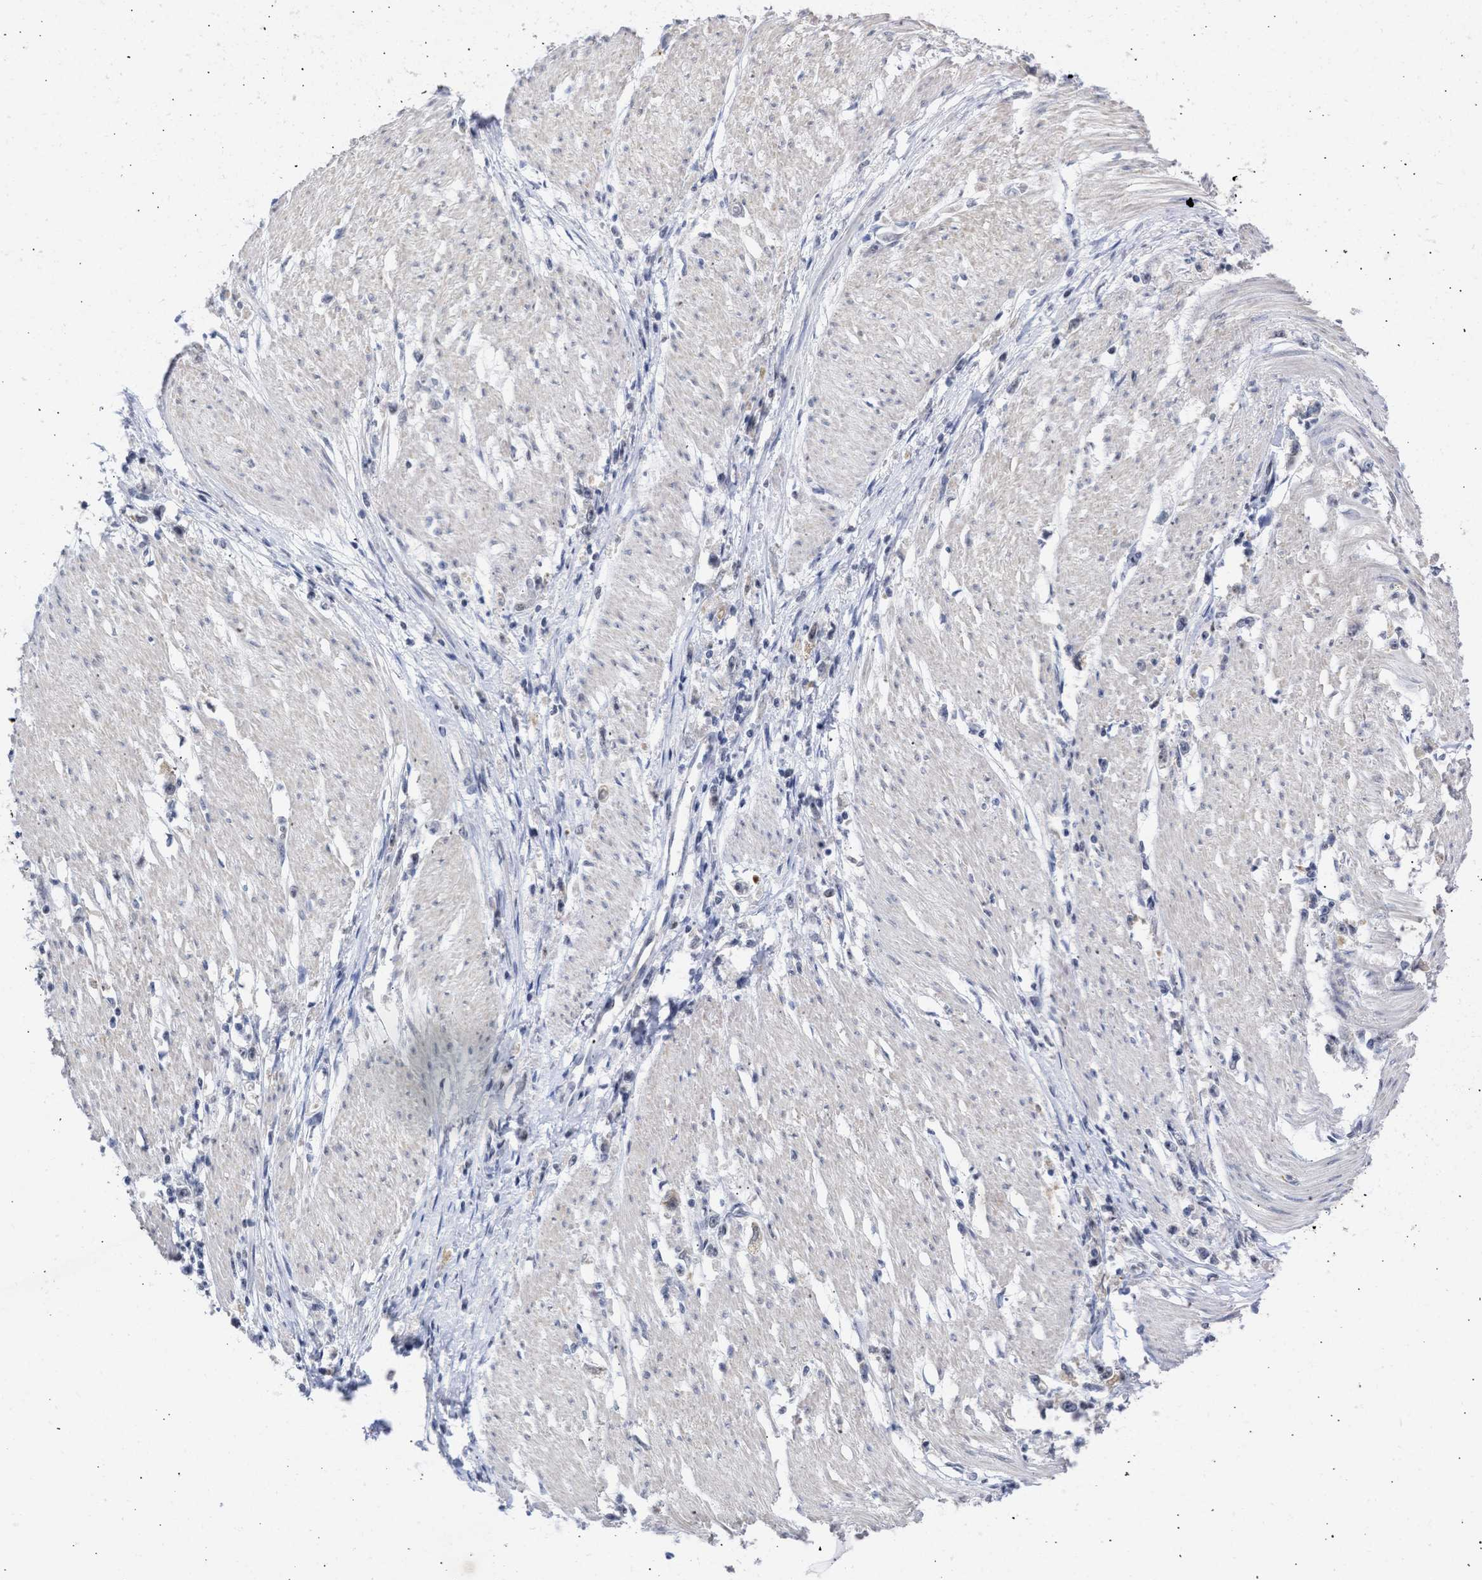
{"staining": {"intensity": "negative", "quantity": "none", "location": "none"}, "tissue": "stomach cancer", "cell_type": "Tumor cells", "image_type": "cancer", "snomed": [{"axis": "morphology", "description": "Adenocarcinoma, NOS"}, {"axis": "topography", "description": "Stomach"}], "caption": "Immunohistochemical staining of human stomach cancer (adenocarcinoma) displays no significant staining in tumor cells.", "gene": "DDX41", "patient": {"sex": "female", "age": 59}}